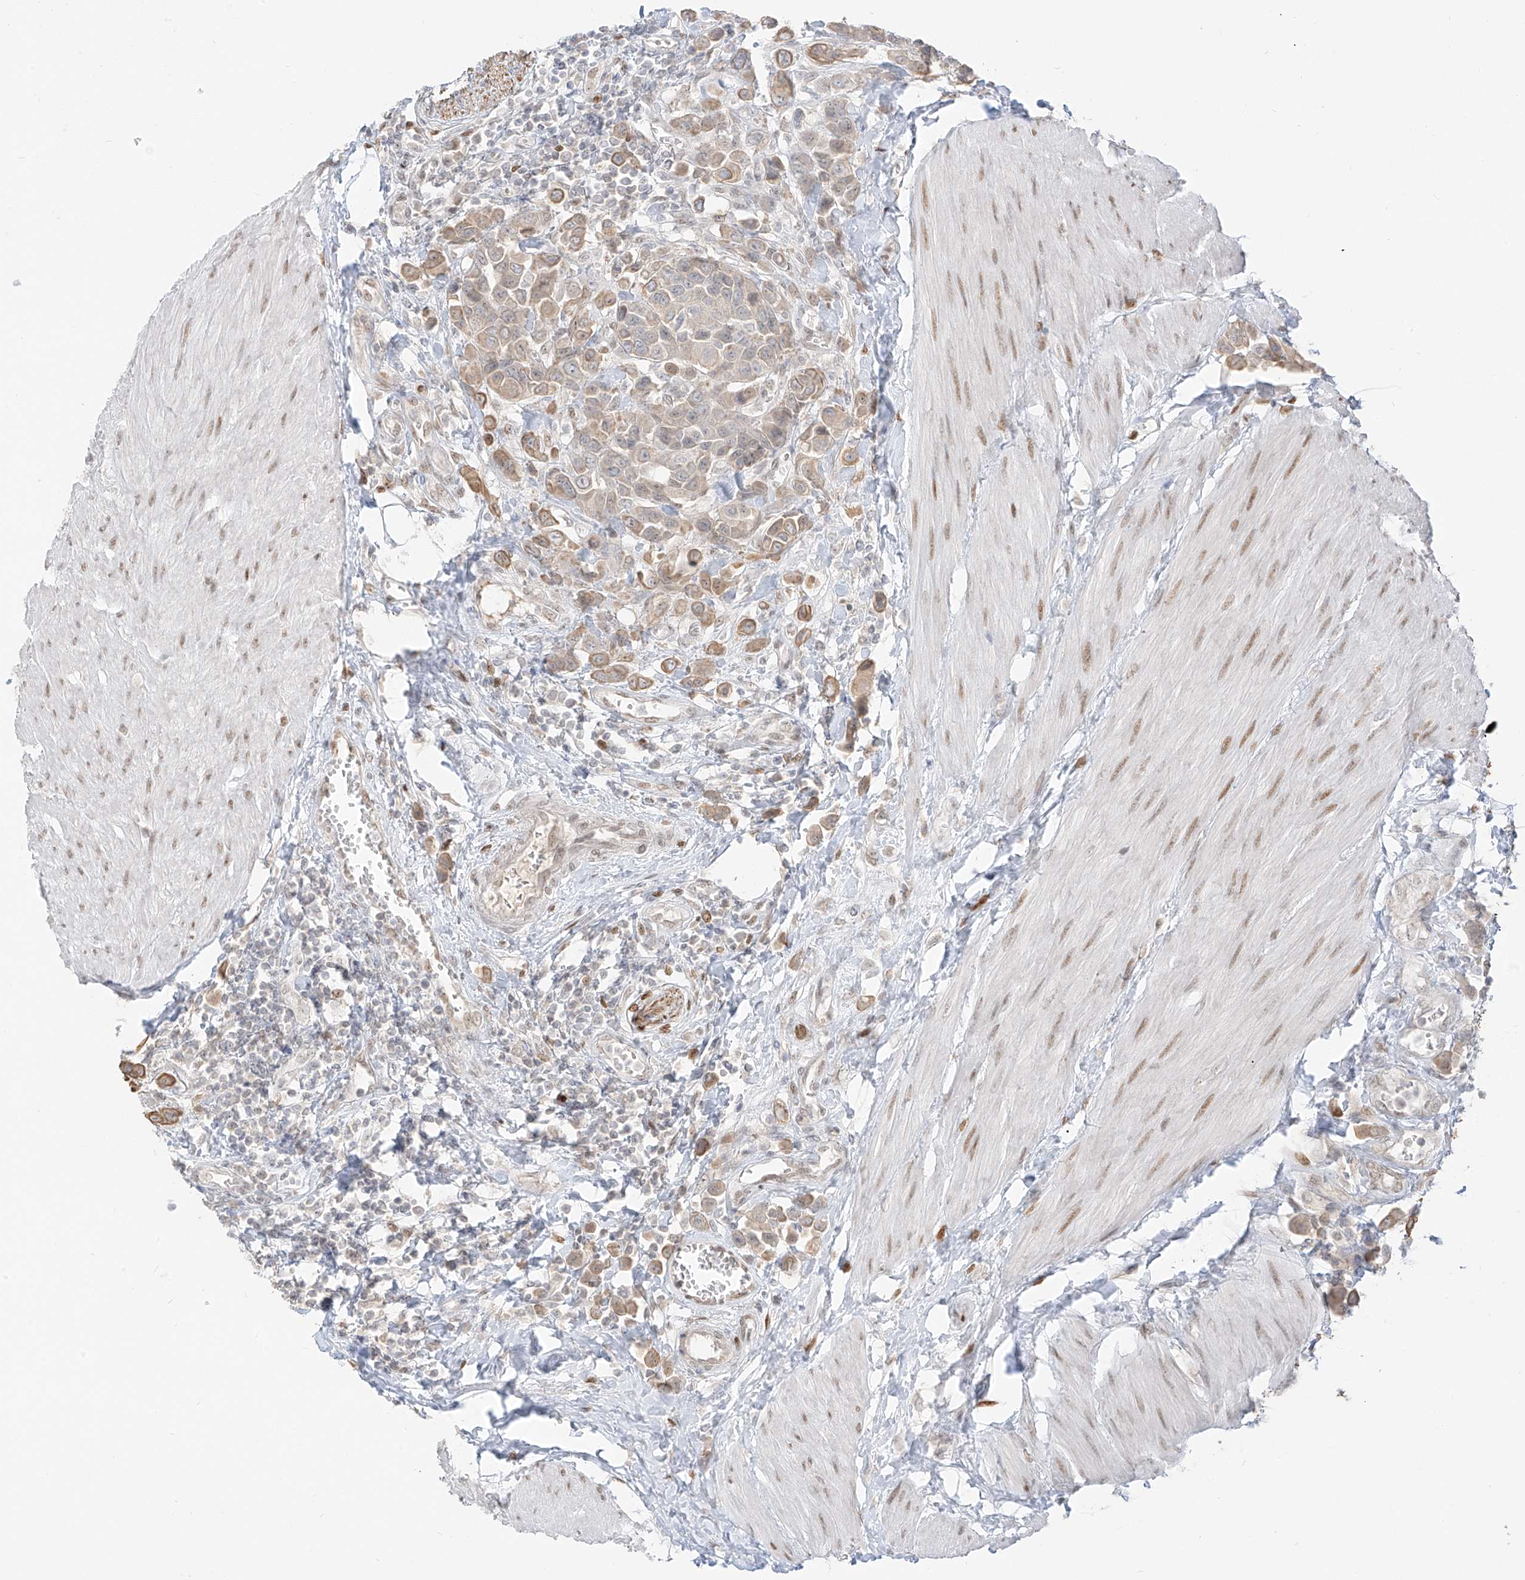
{"staining": {"intensity": "moderate", "quantity": ">75%", "location": "cytoplasmic/membranous"}, "tissue": "urothelial cancer", "cell_type": "Tumor cells", "image_type": "cancer", "snomed": [{"axis": "morphology", "description": "Urothelial carcinoma, High grade"}, {"axis": "topography", "description": "Urinary bladder"}], "caption": "An image showing moderate cytoplasmic/membranous expression in about >75% of tumor cells in urothelial cancer, as visualized by brown immunohistochemical staining.", "gene": "ZNF774", "patient": {"sex": "male", "age": 50}}